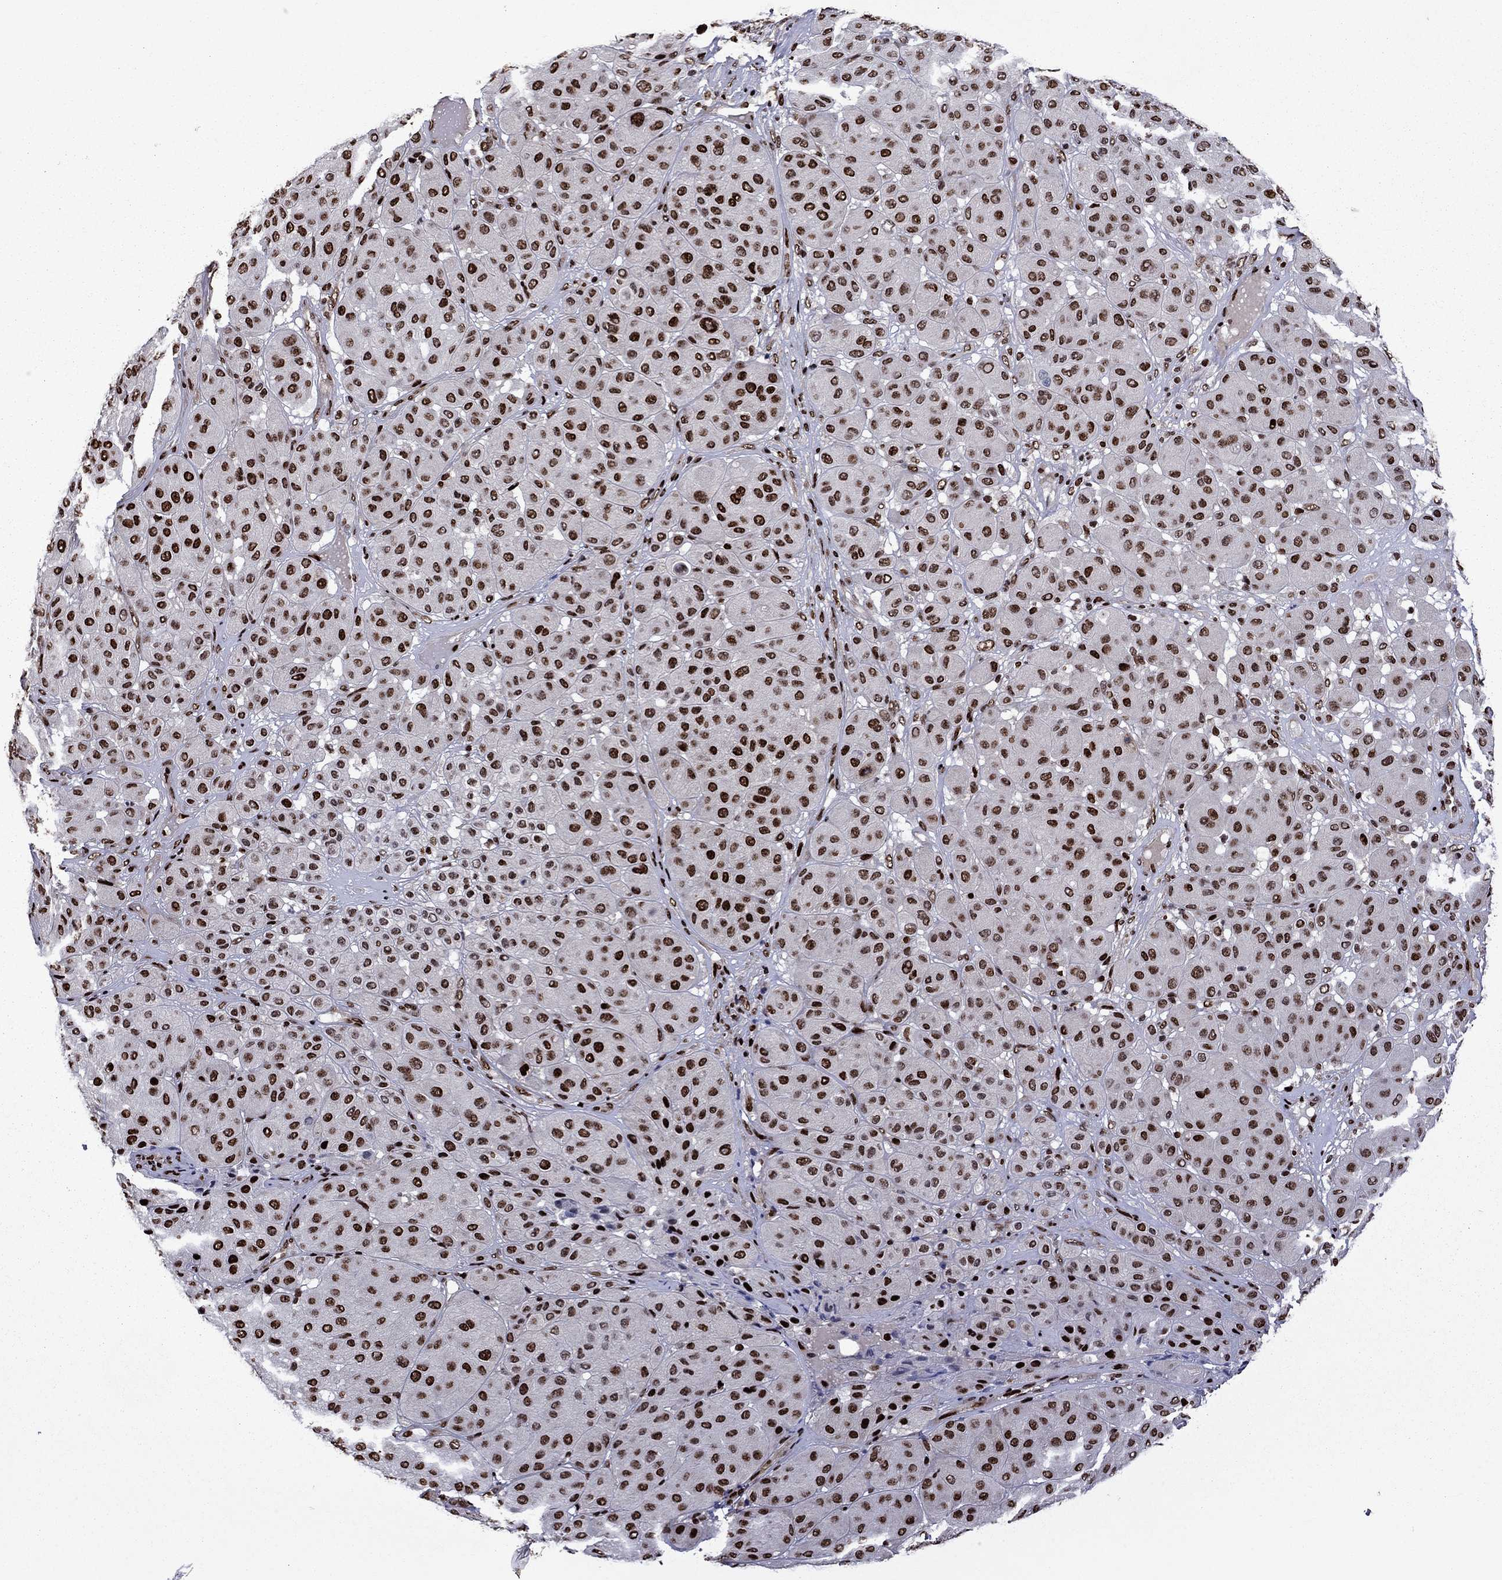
{"staining": {"intensity": "strong", "quantity": ">75%", "location": "nuclear"}, "tissue": "melanoma", "cell_type": "Tumor cells", "image_type": "cancer", "snomed": [{"axis": "morphology", "description": "Malignant melanoma, Metastatic site"}, {"axis": "topography", "description": "Smooth muscle"}], "caption": "Strong nuclear staining for a protein is identified in approximately >75% of tumor cells of malignant melanoma (metastatic site) using IHC.", "gene": "LIMK1", "patient": {"sex": "male", "age": 41}}